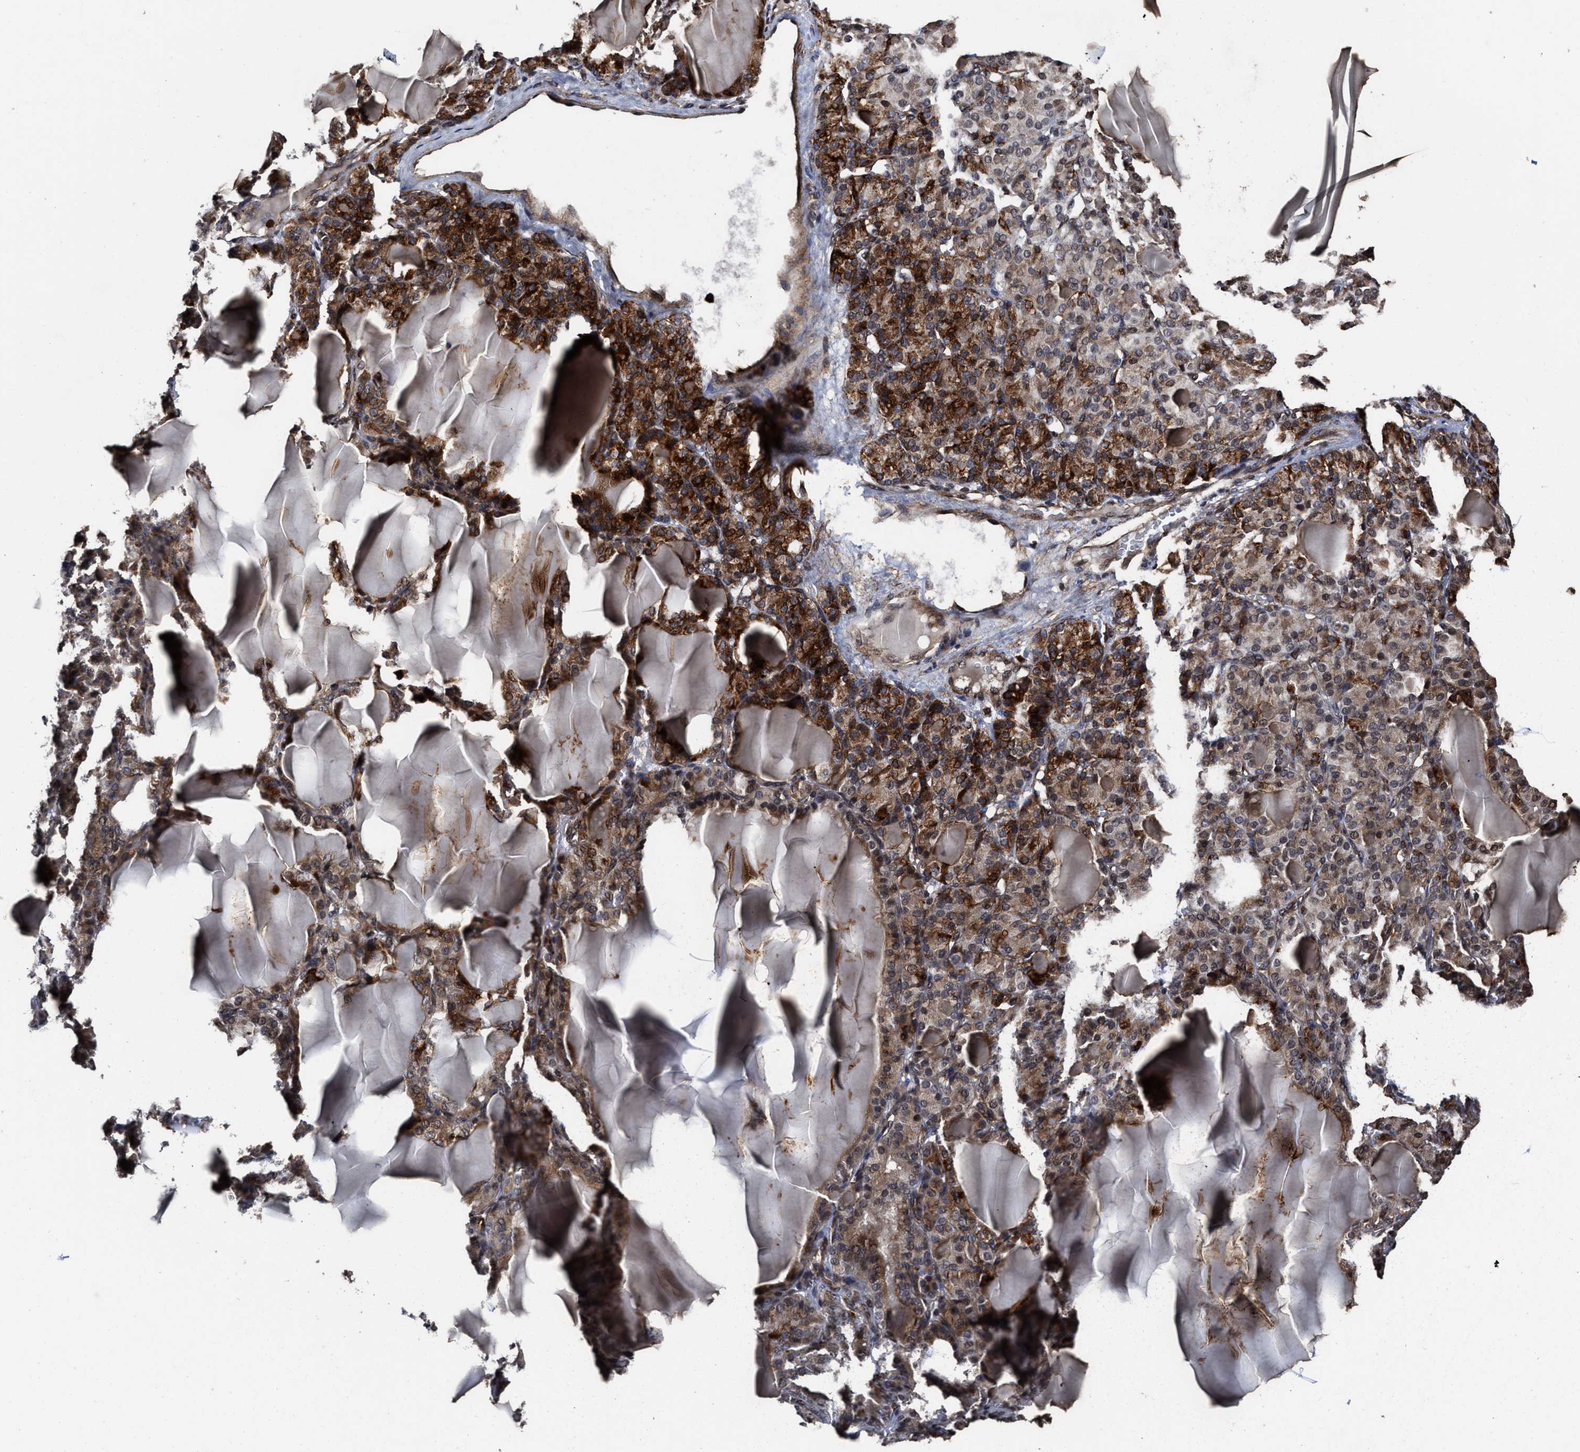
{"staining": {"intensity": "strong", "quantity": ">75%", "location": "cytoplasmic/membranous,nuclear"}, "tissue": "thyroid gland", "cell_type": "Glandular cells", "image_type": "normal", "snomed": [{"axis": "morphology", "description": "Normal tissue, NOS"}, {"axis": "topography", "description": "Thyroid gland"}], "caption": "DAB (3,3'-diaminobenzidine) immunohistochemical staining of normal thyroid gland reveals strong cytoplasmic/membranous,nuclear protein expression in approximately >75% of glandular cells. (brown staining indicates protein expression, while blue staining denotes nuclei).", "gene": "SEPTIN2", "patient": {"sex": "female", "age": 28}}